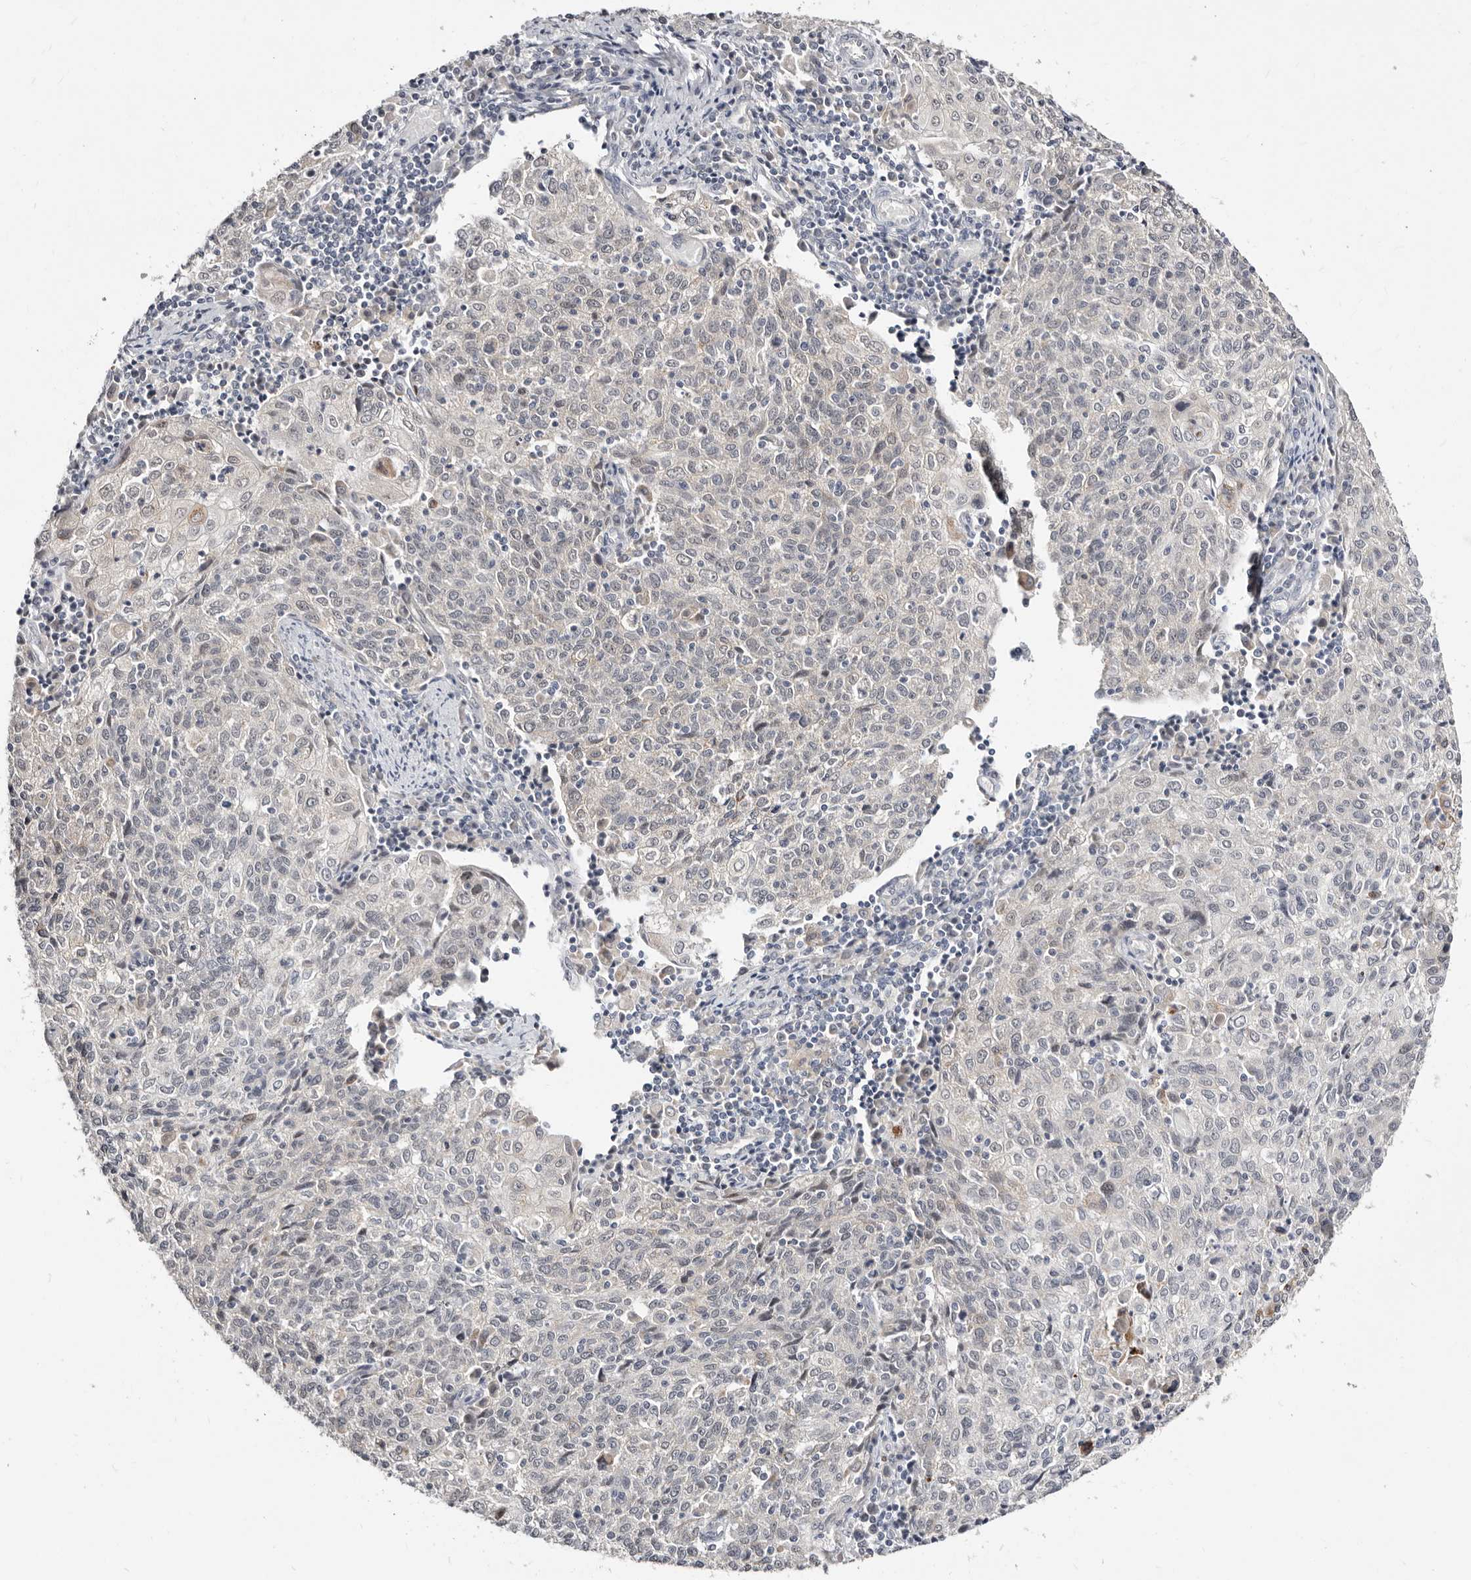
{"staining": {"intensity": "negative", "quantity": "none", "location": "none"}, "tissue": "cervical cancer", "cell_type": "Tumor cells", "image_type": "cancer", "snomed": [{"axis": "morphology", "description": "Squamous cell carcinoma, NOS"}, {"axis": "topography", "description": "Cervix"}], "caption": "Micrograph shows no significant protein expression in tumor cells of squamous cell carcinoma (cervical).", "gene": "KLHL4", "patient": {"sex": "female", "age": 48}}